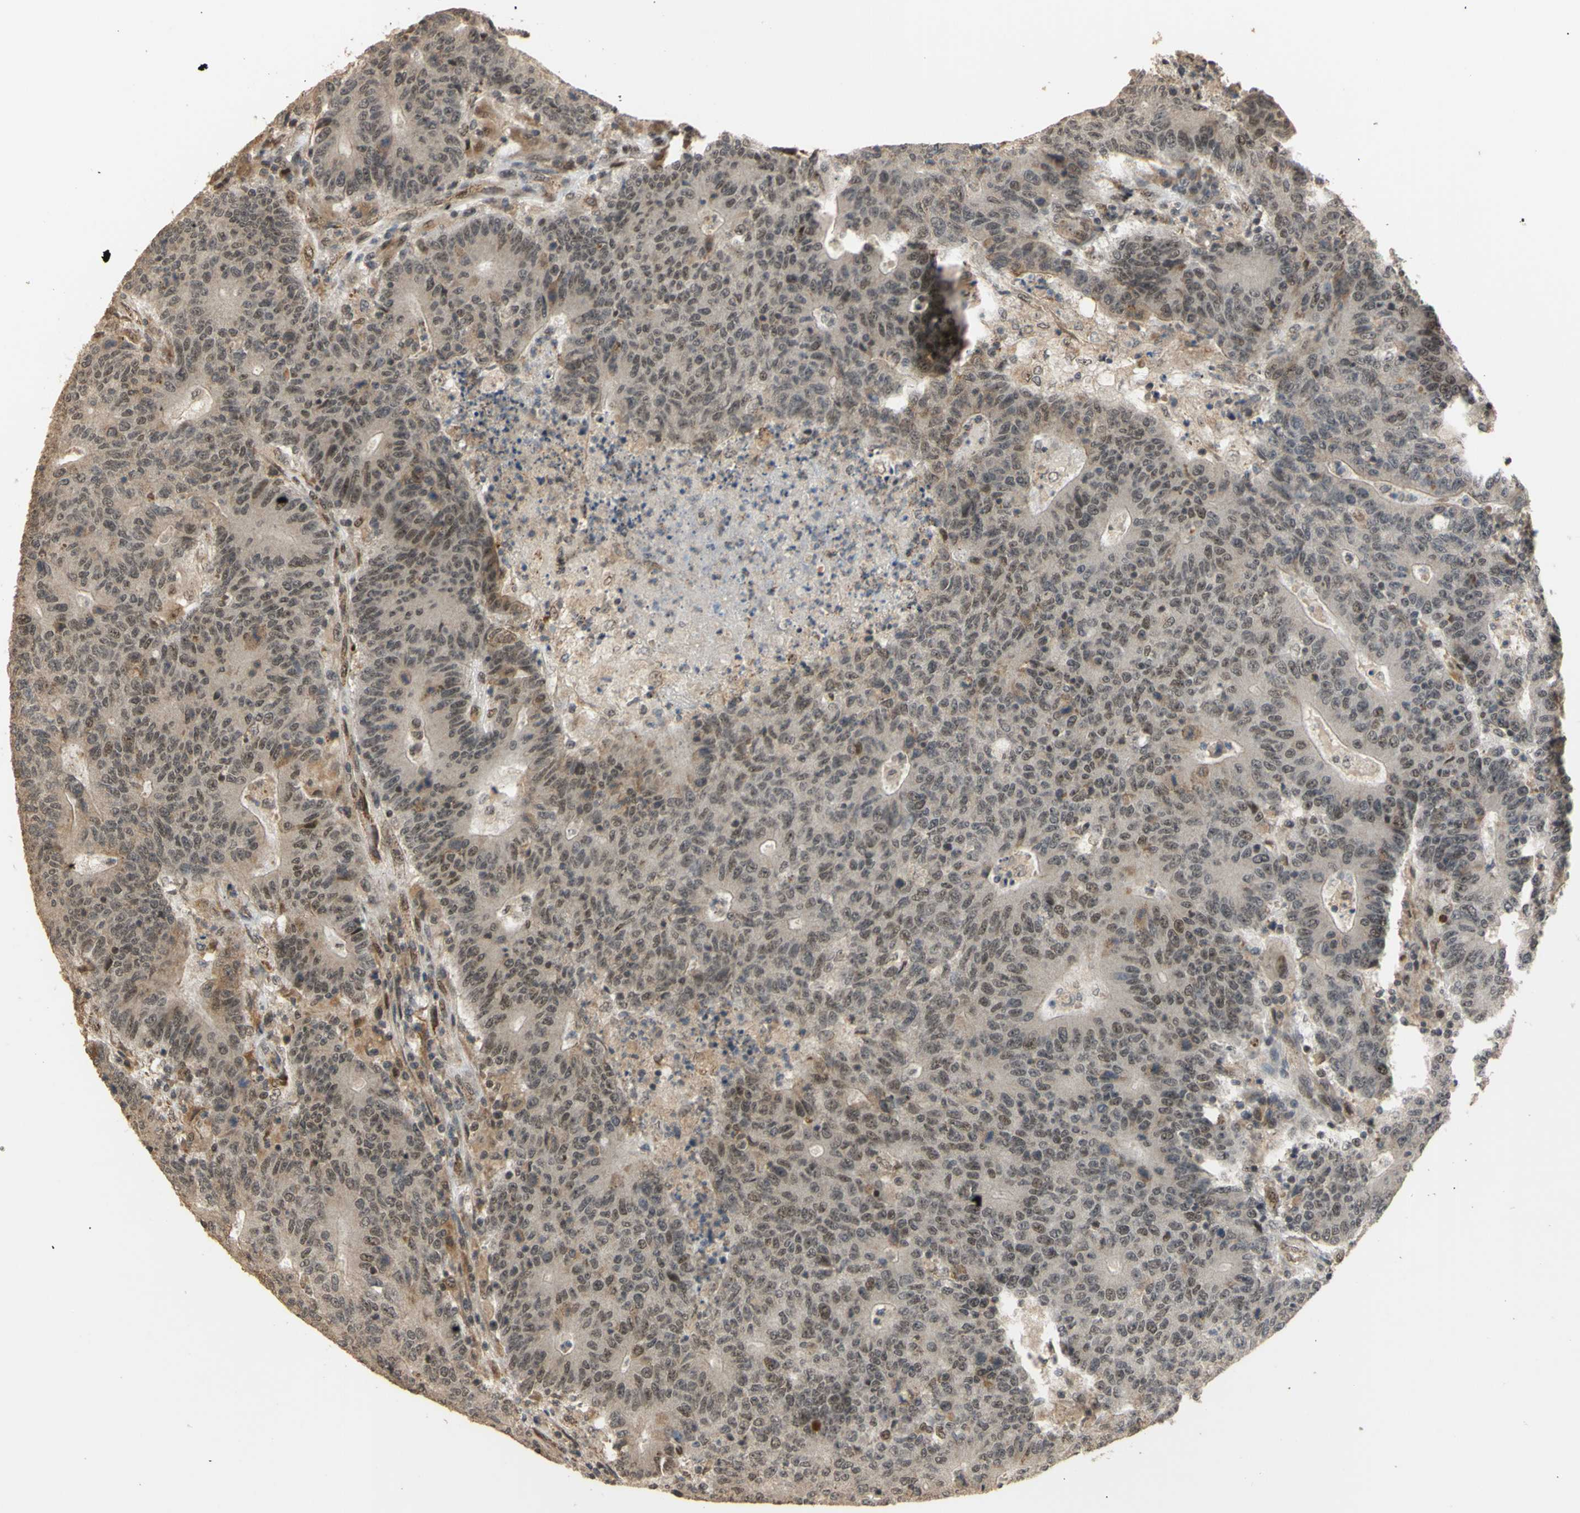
{"staining": {"intensity": "weak", "quantity": ">75%", "location": "nuclear"}, "tissue": "colorectal cancer", "cell_type": "Tumor cells", "image_type": "cancer", "snomed": [{"axis": "morphology", "description": "Normal tissue, NOS"}, {"axis": "morphology", "description": "Adenocarcinoma, NOS"}, {"axis": "topography", "description": "Colon"}], "caption": "Tumor cells reveal low levels of weak nuclear expression in approximately >75% of cells in human colorectal cancer.", "gene": "GTF2E2", "patient": {"sex": "female", "age": 75}}